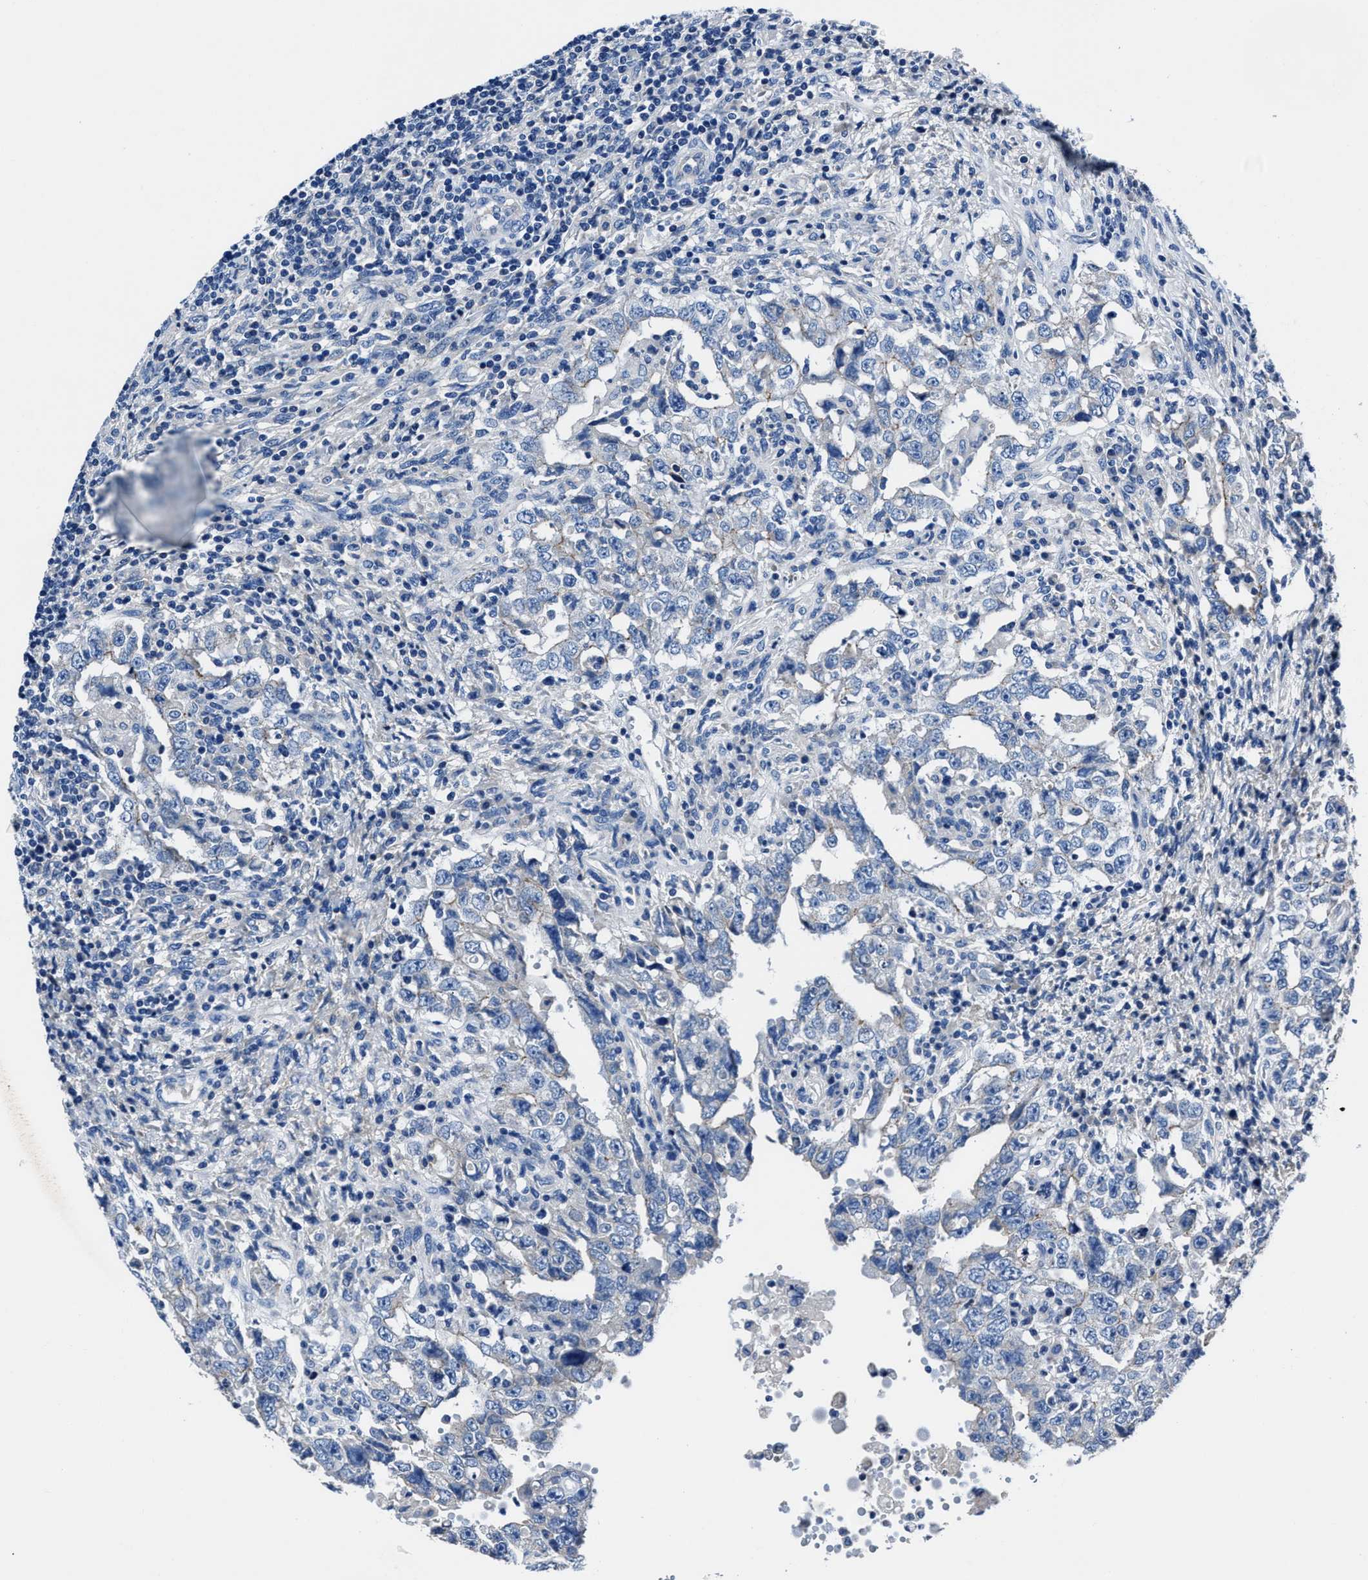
{"staining": {"intensity": "negative", "quantity": "none", "location": "none"}, "tissue": "testis cancer", "cell_type": "Tumor cells", "image_type": "cancer", "snomed": [{"axis": "morphology", "description": "Carcinoma, Embryonal, NOS"}, {"axis": "topography", "description": "Testis"}], "caption": "DAB (3,3'-diaminobenzidine) immunohistochemical staining of testis embryonal carcinoma shows no significant staining in tumor cells. Nuclei are stained in blue.", "gene": "LMO7", "patient": {"sex": "male", "age": 26}}